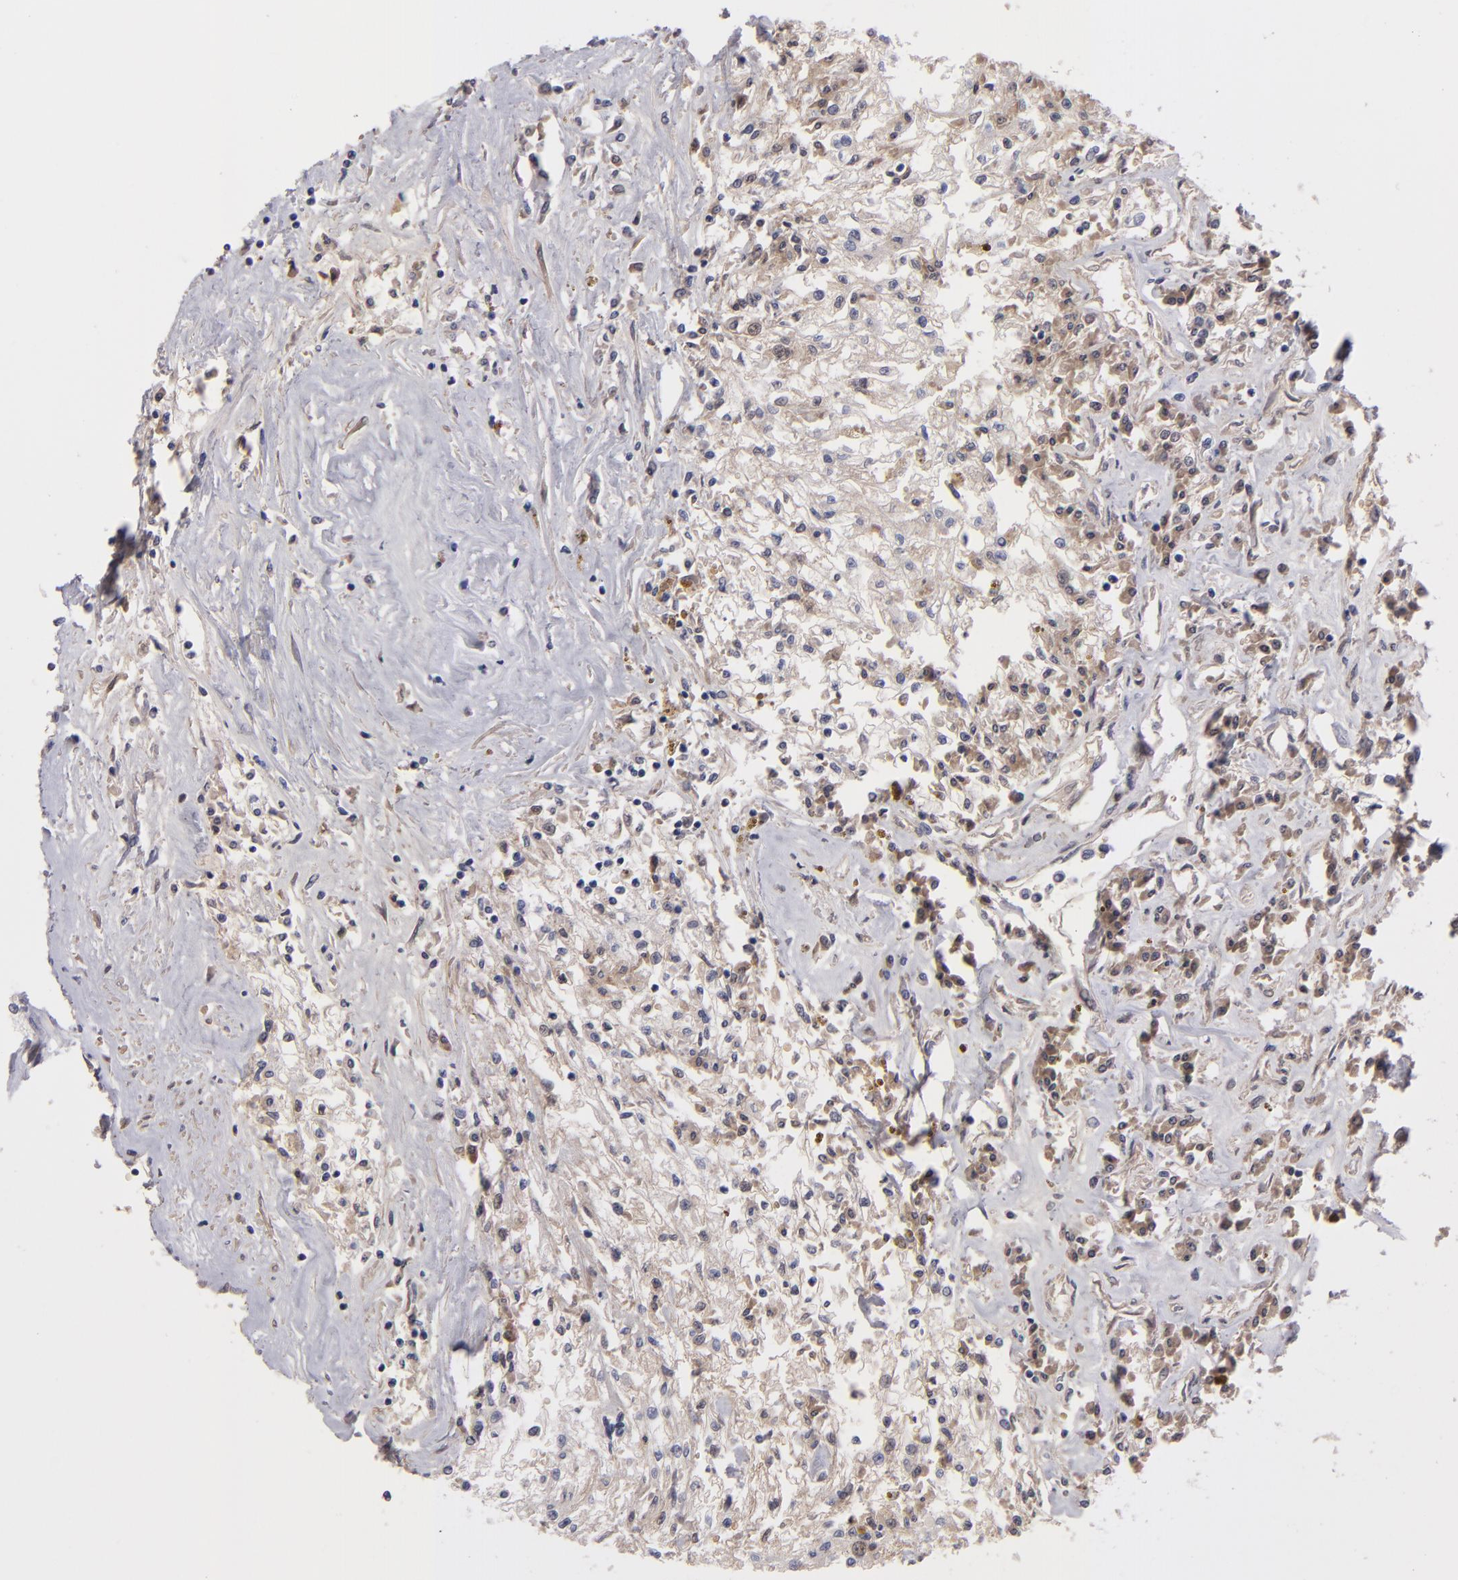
{"staining": {"intensity": "negative", "quantity": "none", "location": "none"}, "tissue": "renal cancer", "cell_type": "Tumor cells", "image_type": "cancer", "snomed": [{"axis": "morphology", "description": "Adenocarcinoma, NOS"}, {"axis": "topography", "description": "Kidney"}], "caption": "Renal cancer (adenocarcinoma) stained for a protein using IHC demonstrates no staining tumor cells.", "gene": "ITIH4", "patient": {"sex": "male", "age": 78}}